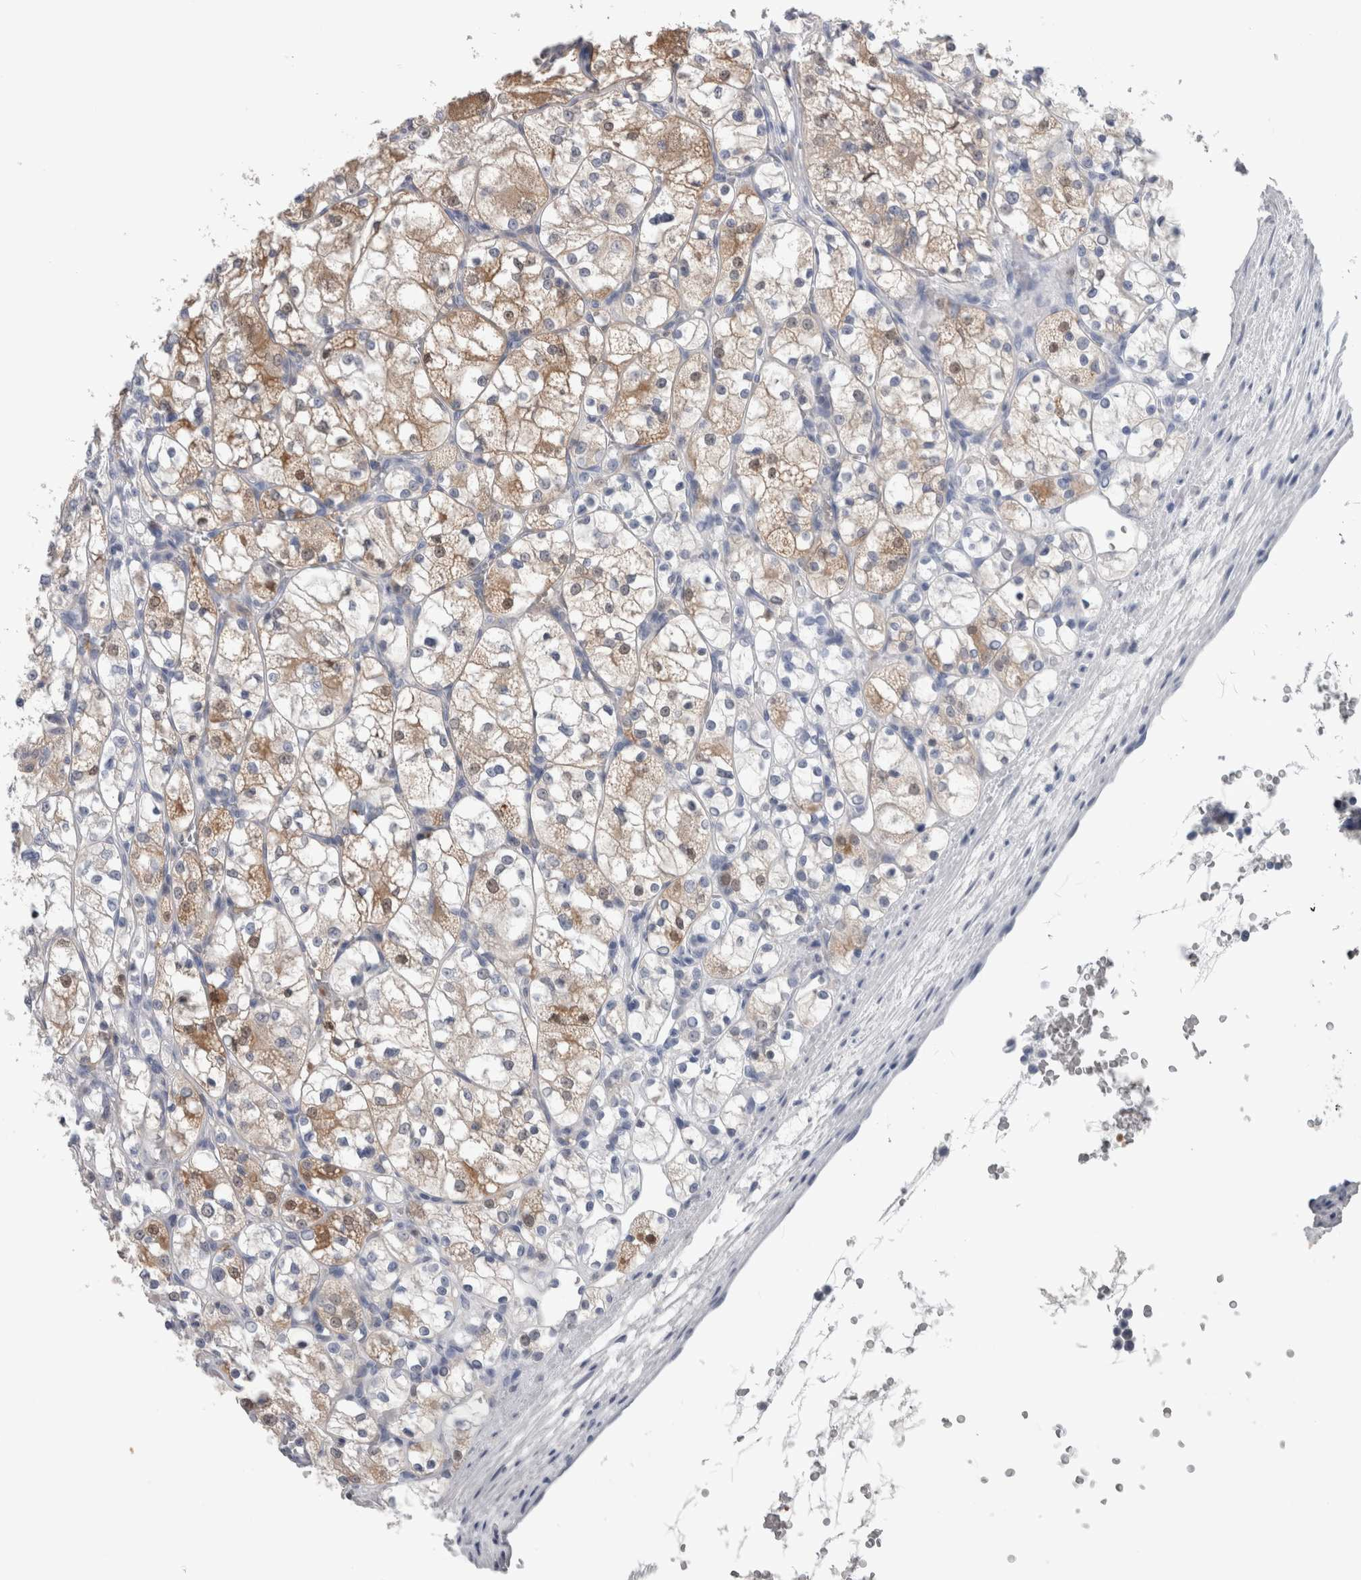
{"staining": {"intensity": "weak", "quantity": ">75%", "location": "cytoplasmic/membranous"}, "tissue": "renal cancer", "cell_type": "Tumor cells", "image_type": "cancer", "snomed": [{"axis": "morphology", "description": "Adenocarcinoma, NOS"}, {"axis": "topography", "description": "Kidney"}], "caption": "Immunohistochemical staining of human renal adenocarcinoma demonstrates low levels of weak cytoplasmic/membranous expression in approximately >75% of tumor cells. (DAB IHC with brightfield microscopy, high magnification).", "gene": "CA8", "patient": {"sex": "female", "age": 69}}